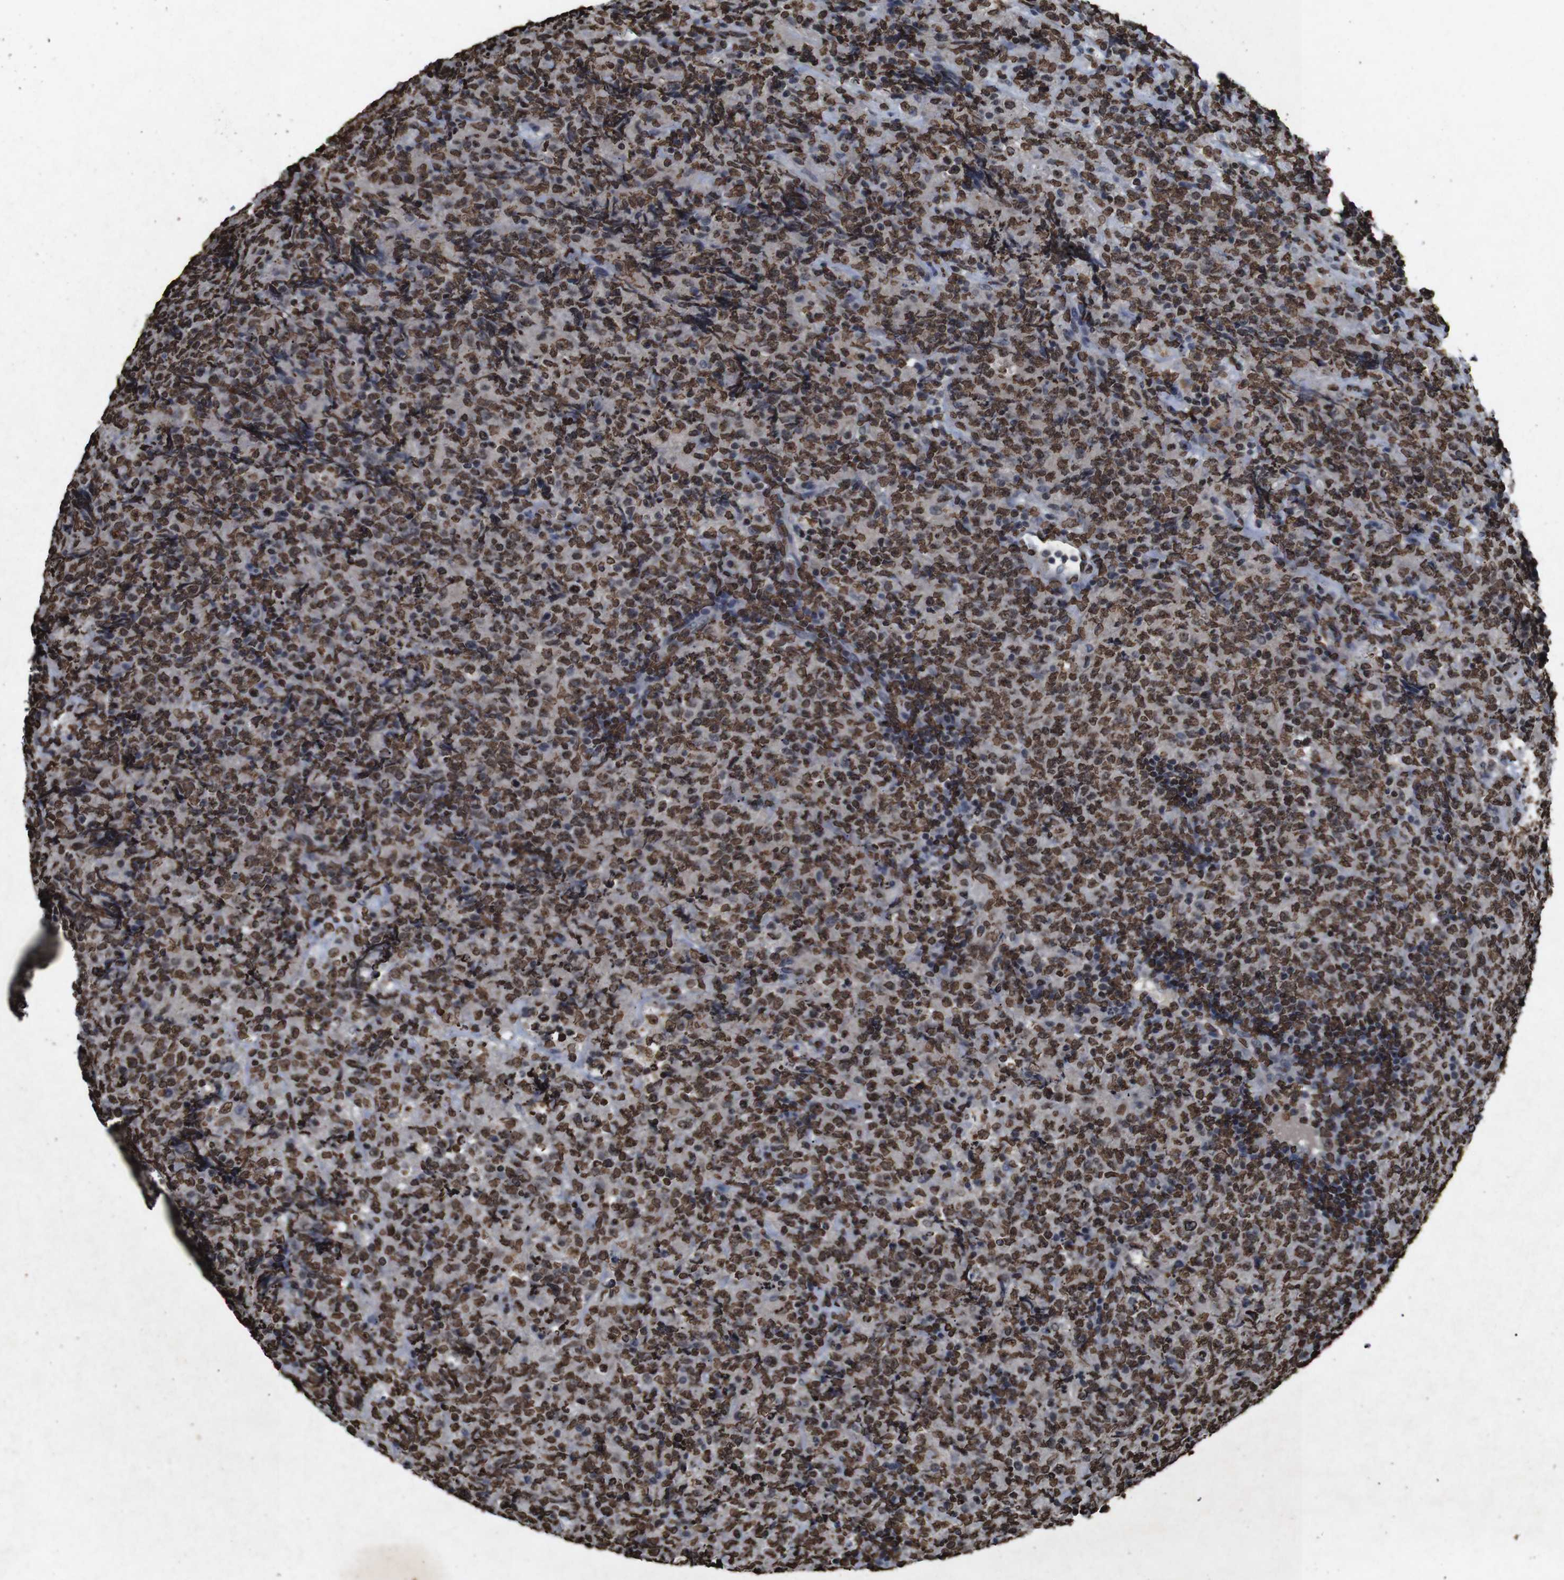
{"staining": {"intensity": "moderate", "quantity": ">75%", "location": "nuclear"}, "tissue": "lymphoma", "cell_type": "Tumor cells", "image_type": "cancer", "snomed": [{"axis": "morphology", "description": "Malignant lymphoma, non-Hodgkin's type, High grade"}, {"axis": "topography", "description": "Tonsil"}], "caption": "Brown immunohistochemical staining in human high-grade malignant lymphoma, non-Hodgkin's type demonstrates moderate nuclear positivity in about >75% of tumor cells.", "gene": "MDM2", "patient": {"sex": "female", "age": 36}}